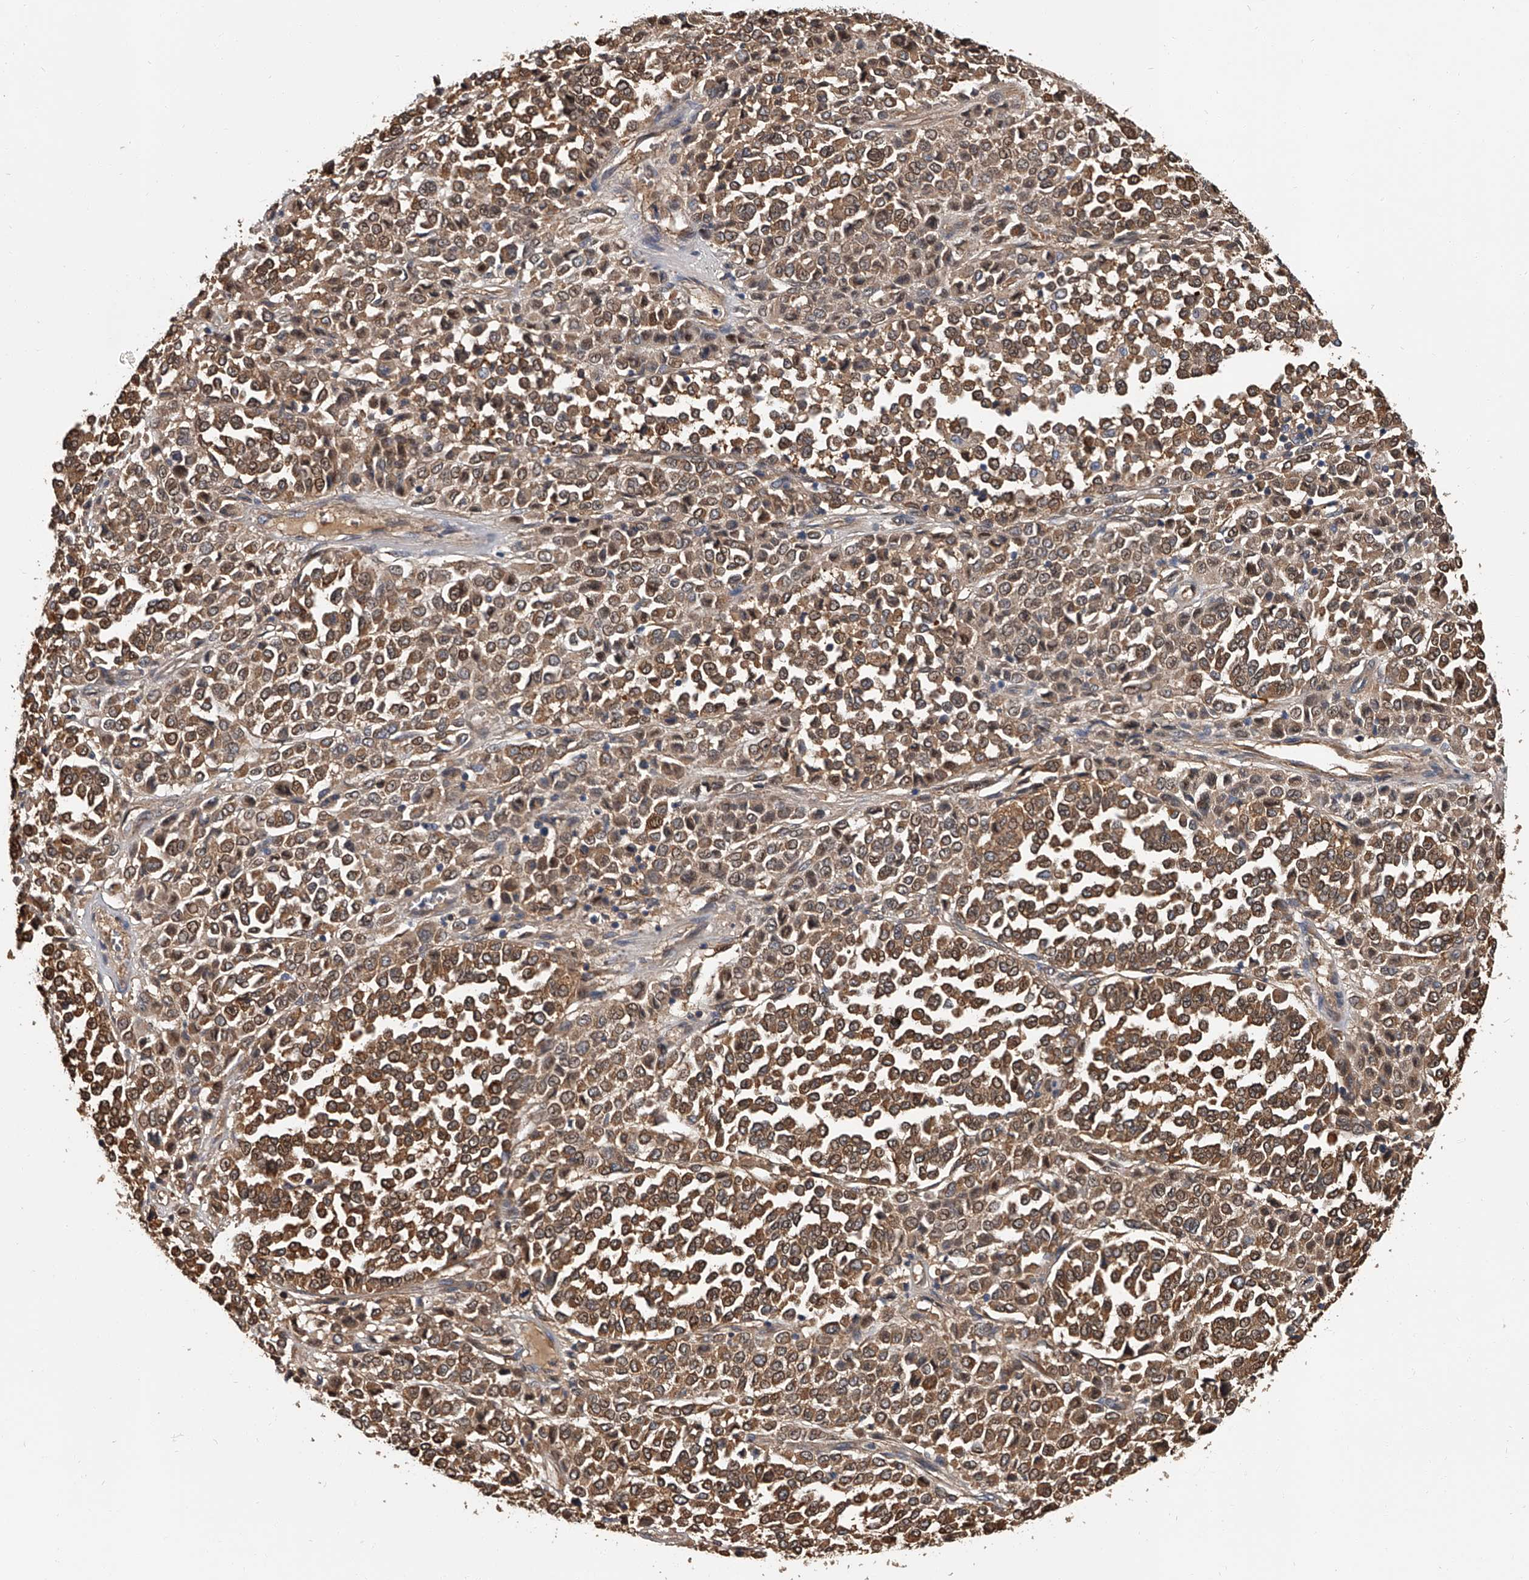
{"staining": {"intensity": "moderate", "quantity": ">75%", "location": "cytoplasmic/membranous,nuclear"}, "tissue": "melanoma", "cell_type": "Tumor cells", "image_type": "cancer", "snomed": [{"axis": "morphology", "description": "Malignant melanoma, Metastatic site"}, {"axis": "topography", "description": "Pancreas"}], "caption": "Immunohistochemical staining of melanoma shows medium levels of moderate cytoplasmic/membranous and nuclear protein expression in about >75% of tumor cells.", "gene": "CD200", "patient": {"sex": "female", "age": 30}}